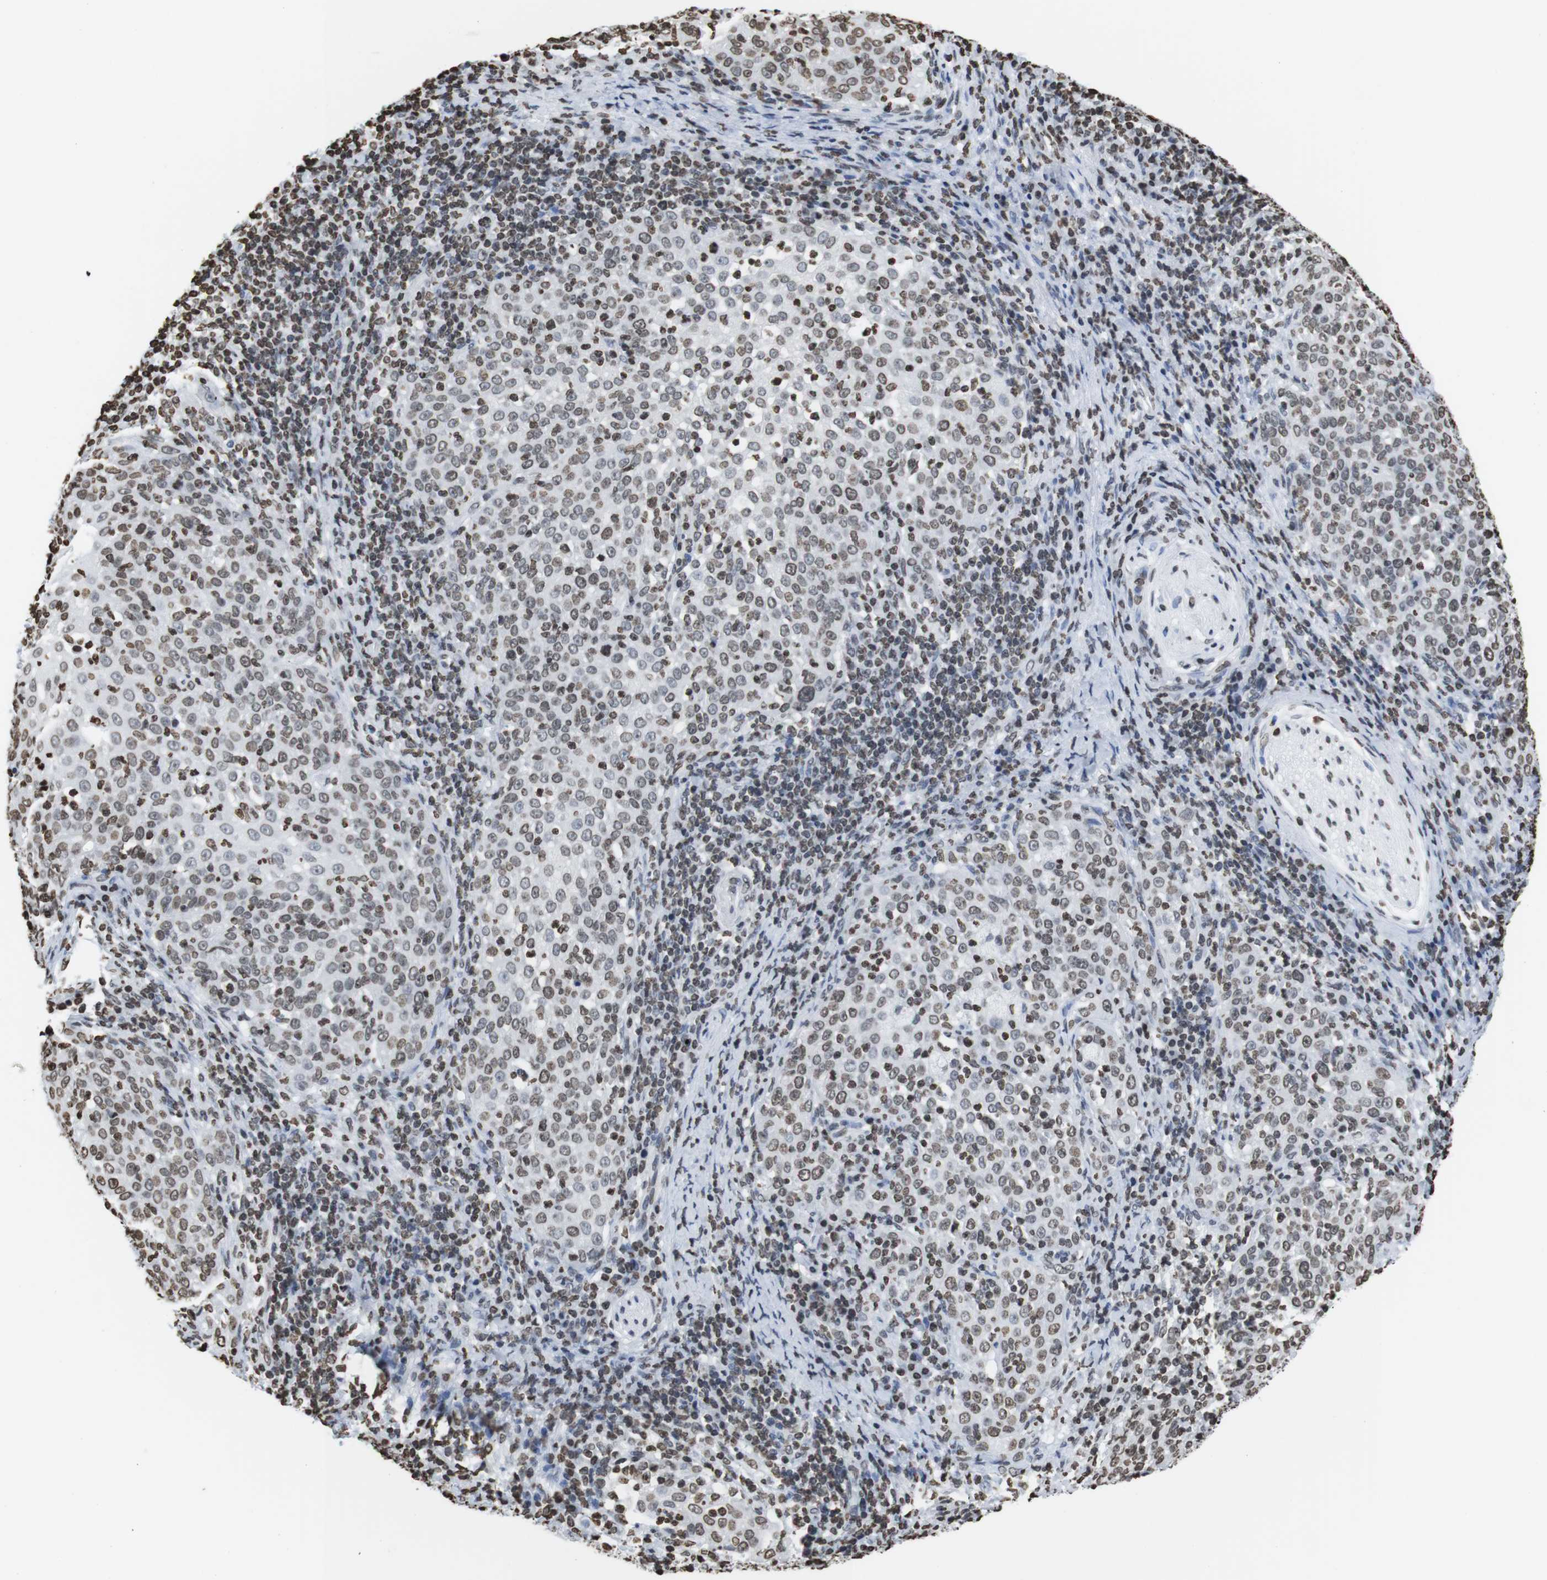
{"staining": {"intensity": "weak", "quantity": ">75%", "location": "nuclear"}, "tissue": "cervical cancer", "cell_type": "Tumor cells", "image_type": "cancer", "snomed": [{"axis": "morphology", "description": "Squamous cell carcinoma, NOS"}, {"axis": "topography", "description": "Cervix"}], "caption": "Immunohistochemical staining of human cervical squamous cell carcinoma exhibits low levels of weak nuclear expression in about >75% of tumor cells.", "gene": "BSX", "patient": {"sex": "female", "age": 51}}